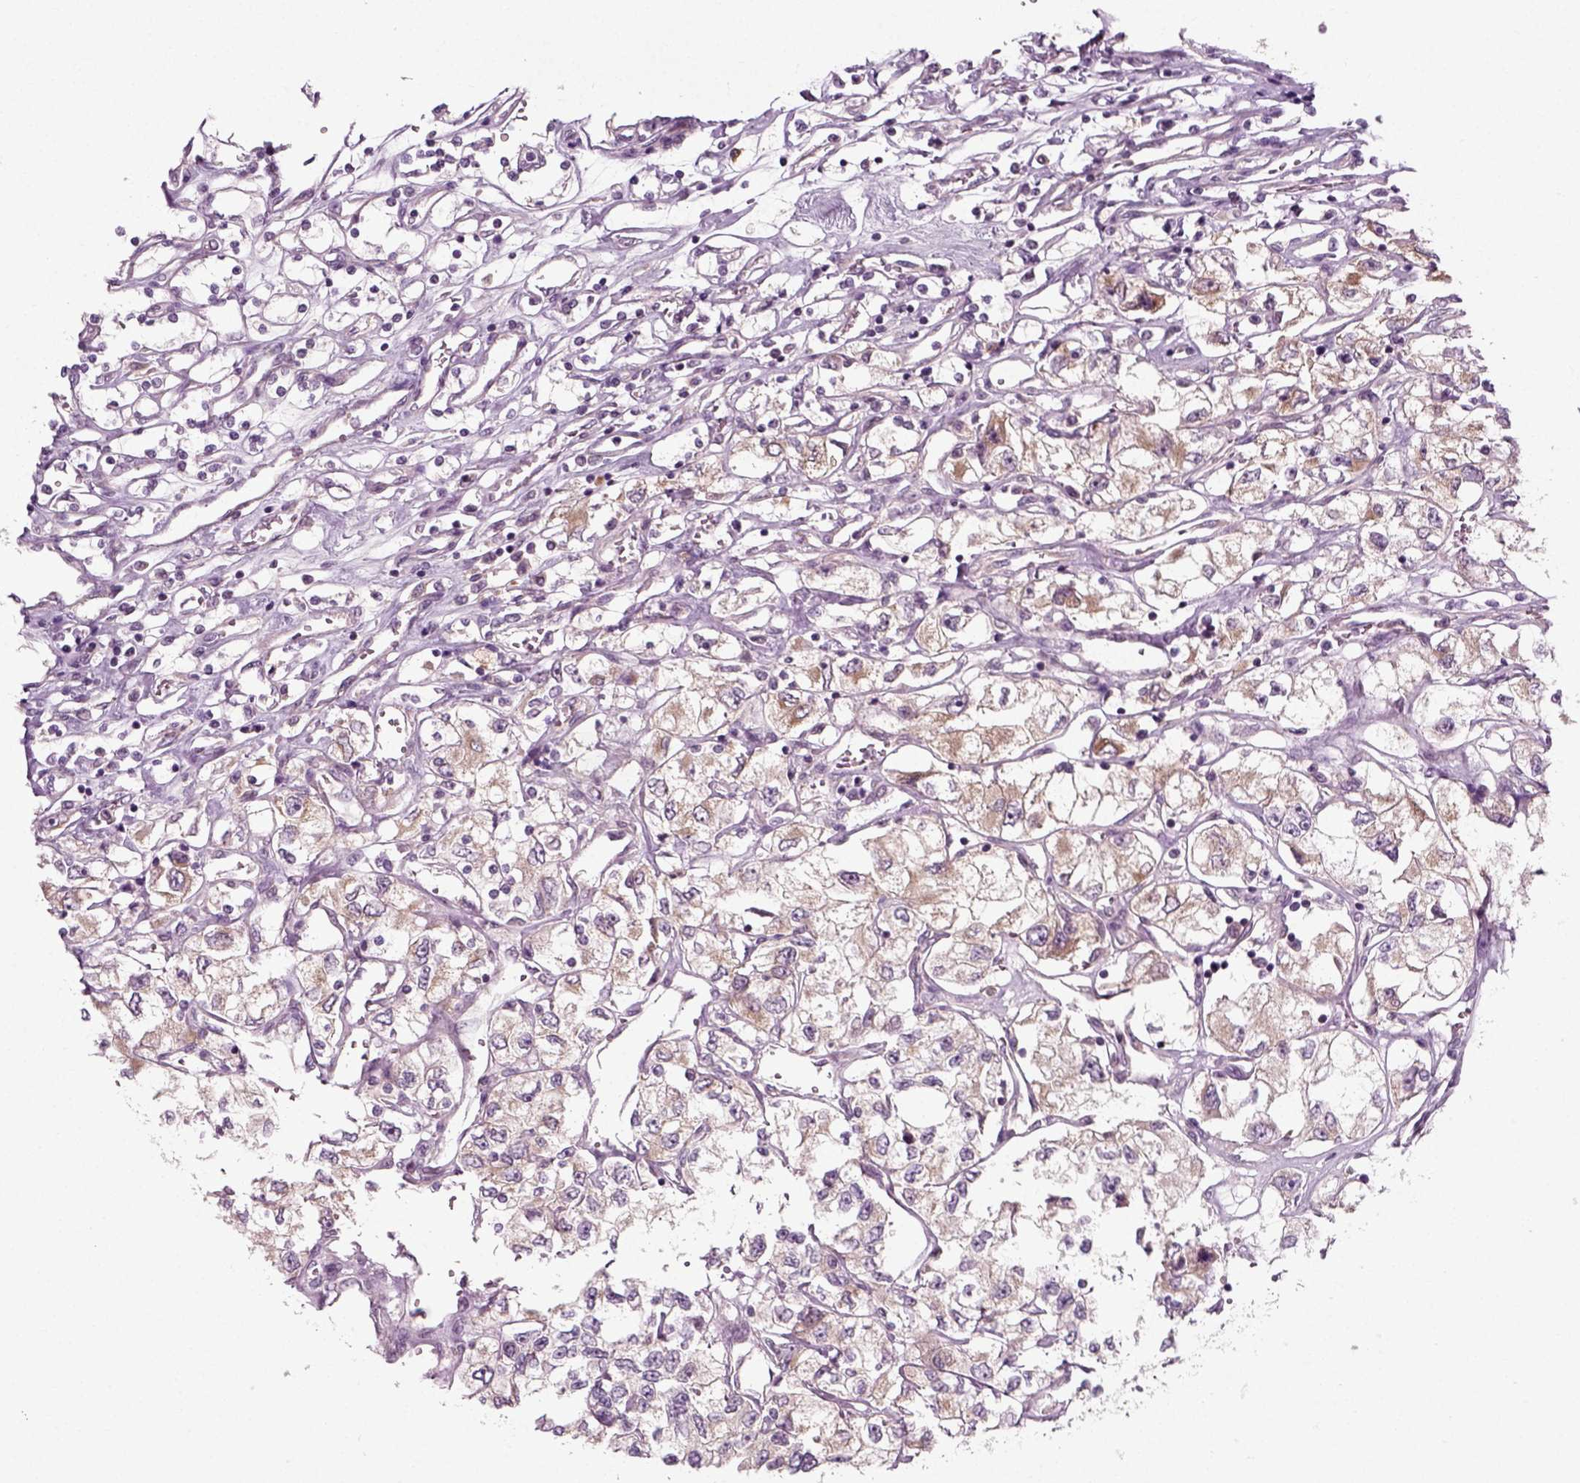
{"staining": {"intensity": "moderate", "quantity": "<25%", "location": "cytoplasmic/membranous"}, "tissue": "renal cancer", "cell_type": "Tumor cells", "image_type": "cancer", "snomed": [{"axis": "morphology", "description": "Adenocarcinoma, NOS"}, {"axis": "topography", "description": "Kidney"}], "caption": "Tumor cells show low levels of moderate cytoplasmic/membranous staining in approximately <25% of cells in human renal adenocarcinoma.", "gene": "RND2", "patient": {"sex": "female", "age": 59}}